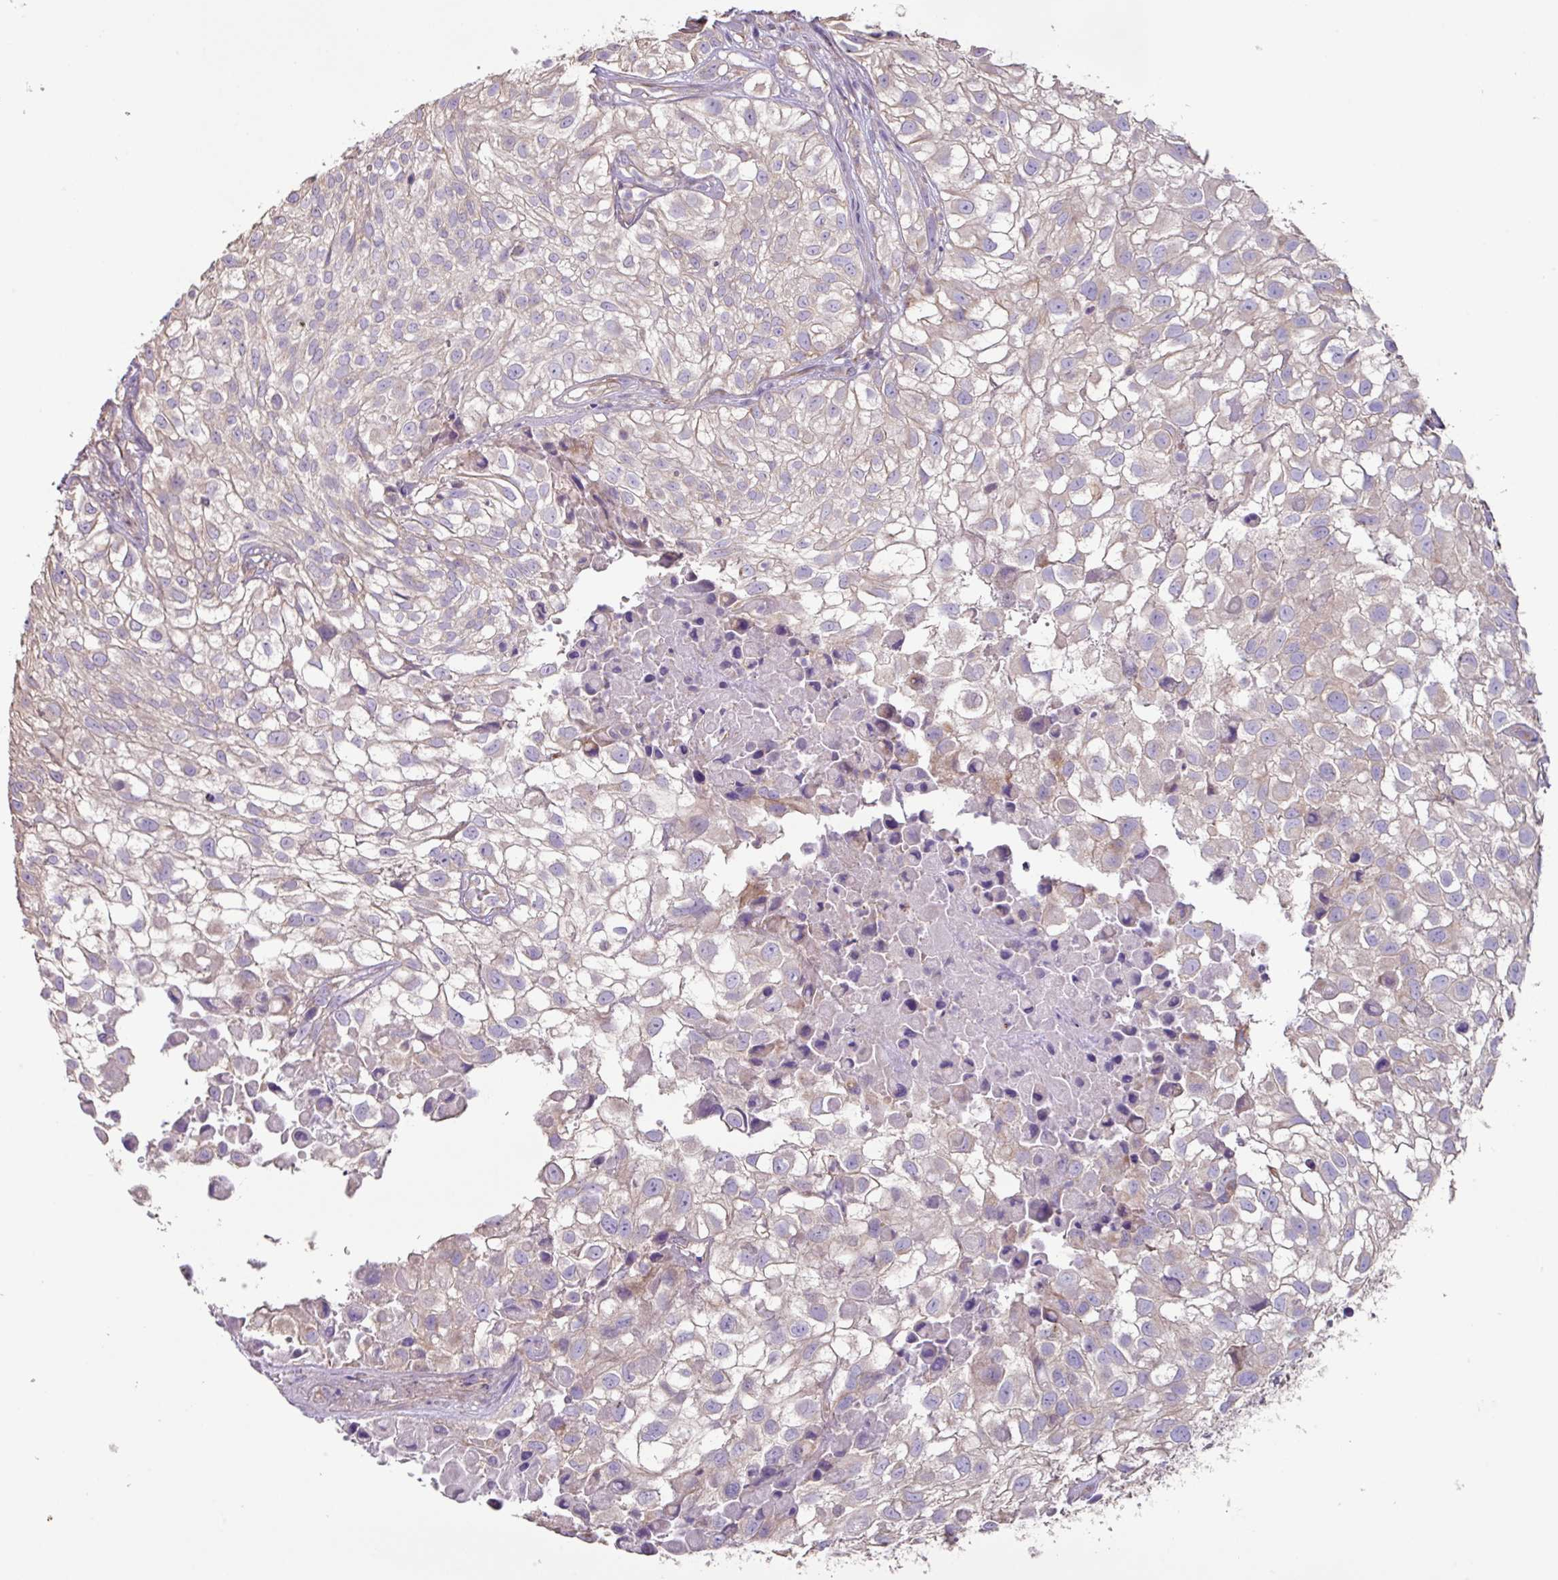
{"staining": {"intensity": "weak", "quantity": "<25%", "location": "cytoplasmic/membranous"}, "tissue": "urothelial cancer", "cell_type": "Tumor cells", "image_type": "cancer", "snomed": [{"axis": "morphology", "description": "Urothelial carcinoma, High grade"}, {"axis": "topography", "description": "Urinary bladder"}], "caption": "The photomicrograph shows no staining of tumor cells in urothelial carcinoma (high-grade). The staining was performed using DAB to visualize the protein expression in brown, while the nuclei were stained in blue with hematoxylin (Magnification: 20x).", "gene": "MRRF", "patient": {"sex": "male", "age": 56}}